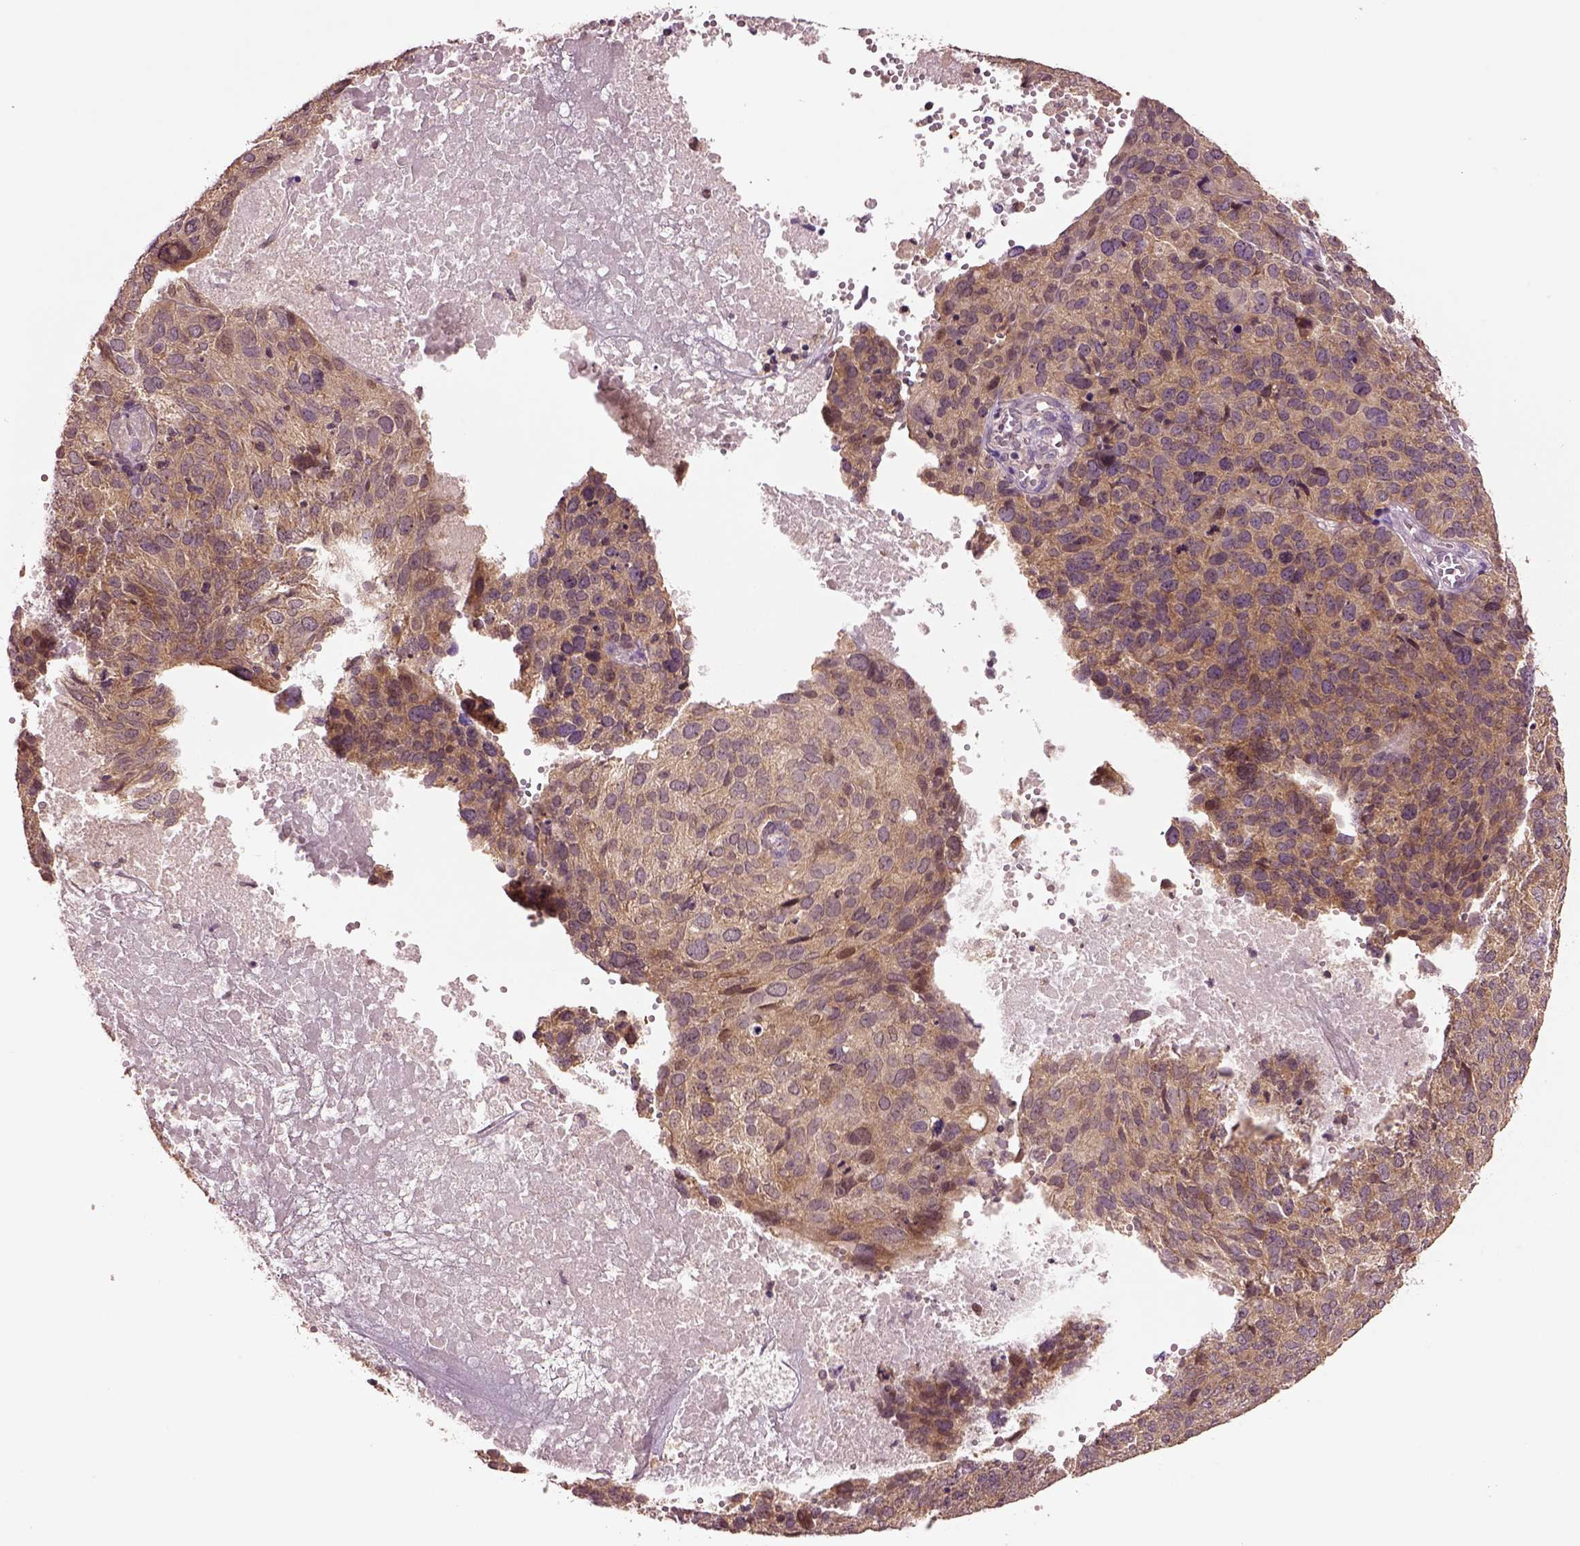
{"staining": {"intensity": "moderate", "quantity": "<25%", "location": "cytoplasmic/membranous"}, "tissue": "ovarian cancer", "cell_type": "Tumor cells", "image_type": "cancer", "snomed": [{"axis": "morphology", "description": "Carcinoma, endometroid"}, {"axis": "topography", "description": "Ovary"}], "caption": "This is a micrograph of immunohistochemistry (IHC) staining of endometroid carcinoma (ovarian), which shows moderate positivity in the cytoplasmic/membranous of tumor cells.", "gene": "MTHFS", "patient": {"sex": "female", "age": 58}}